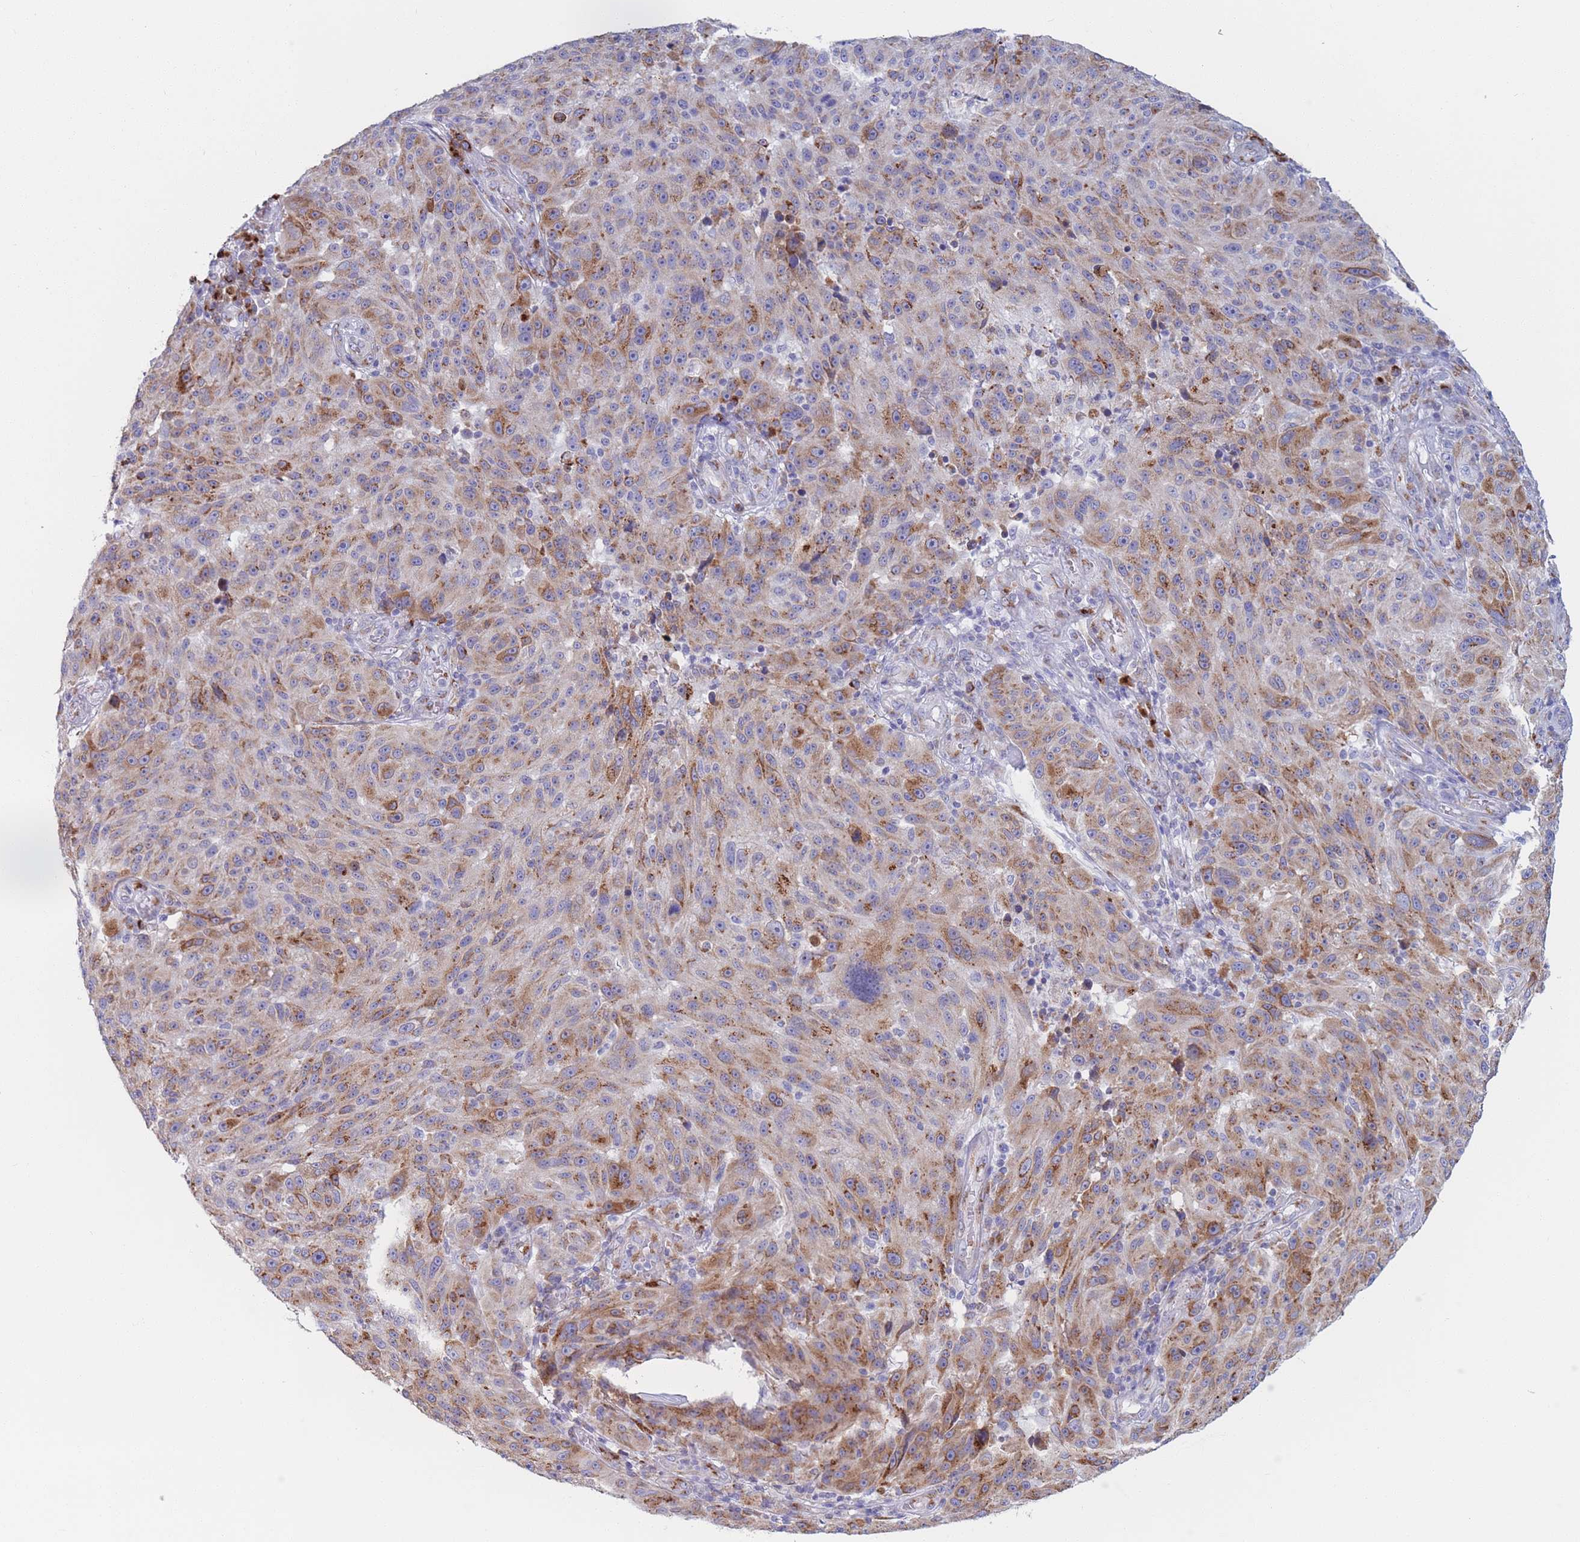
{"staining": {"intensity": "moderate", "quantity": ">75%", "location": "cytoplasmic/membranous"}, "tissue": "melanoma", "cell_type": "Tumor cells", "image_type": "cancer", "snomed": [{"axis": "morphology", "description": "Malignant melanoma, NOS"}, {"axis": "topography", "description": "Skin"}], "caption": "Melanoma stained for a protein (brown) displays moderate cytoplasmic/membranous positive positivity in about >75% of tumor cells.", "gene": "MRPL30", "patient": {"sex": "male", "age": 53}}